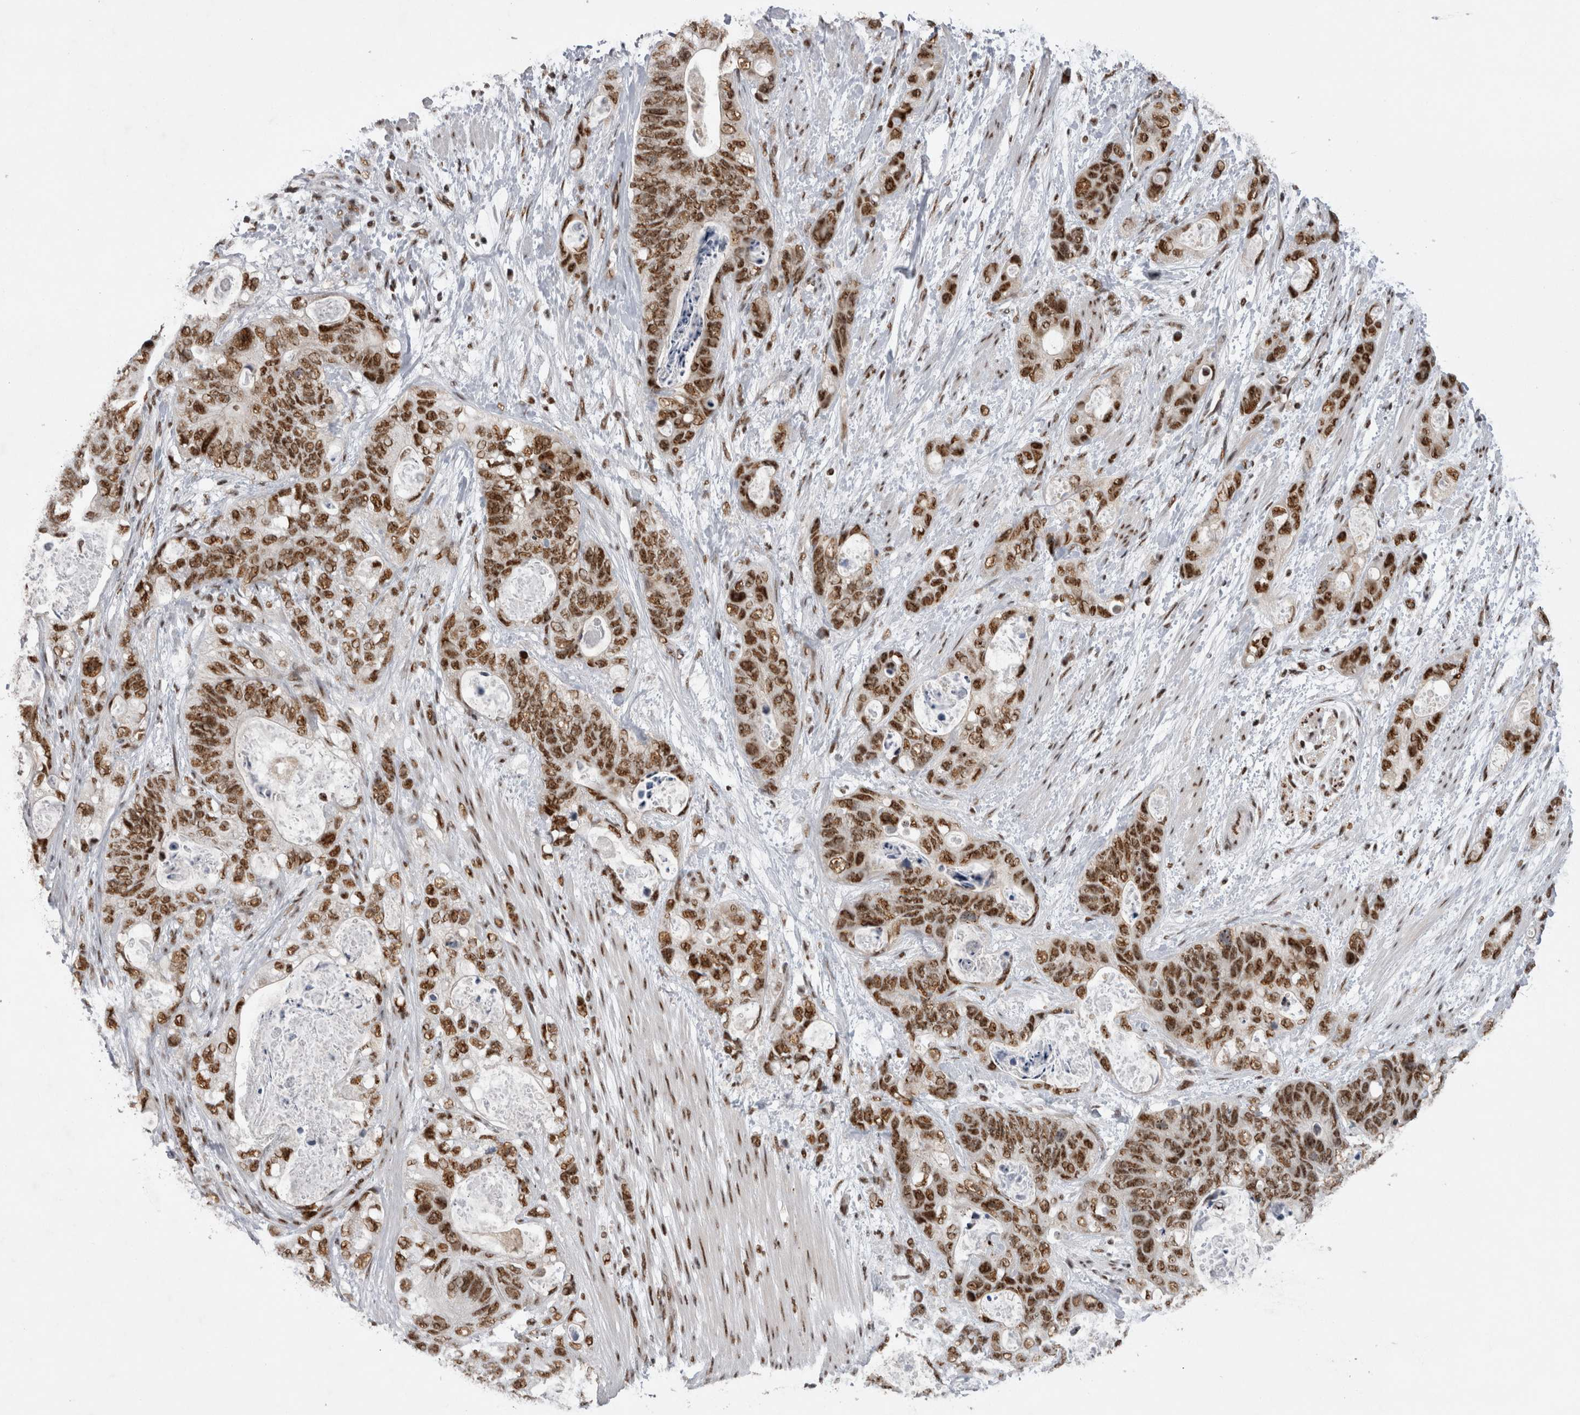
{"staining": {"intensity": "moderate", "quantity": ">75%", "location": "nuclear"}, "tissue": "stomach cancer", "cell_type": "Tumor cells", "image_type": "cancer", "snomed": [{"axis": "morphology", "description": "Normal tissue, NOS"}, {"axis": "morphology", "description": "Adenocarcinoma, NOS"}, {"axis": "topography", "description": "Stomach"}], "caption": "Protein staining of adenocarcinoma (stomach) tissue exhibits moderate nuclear expression in approximately >75% of tumor cells.", "gene": "CDK11A", "patient": {"sex": "female", "age": 89}}